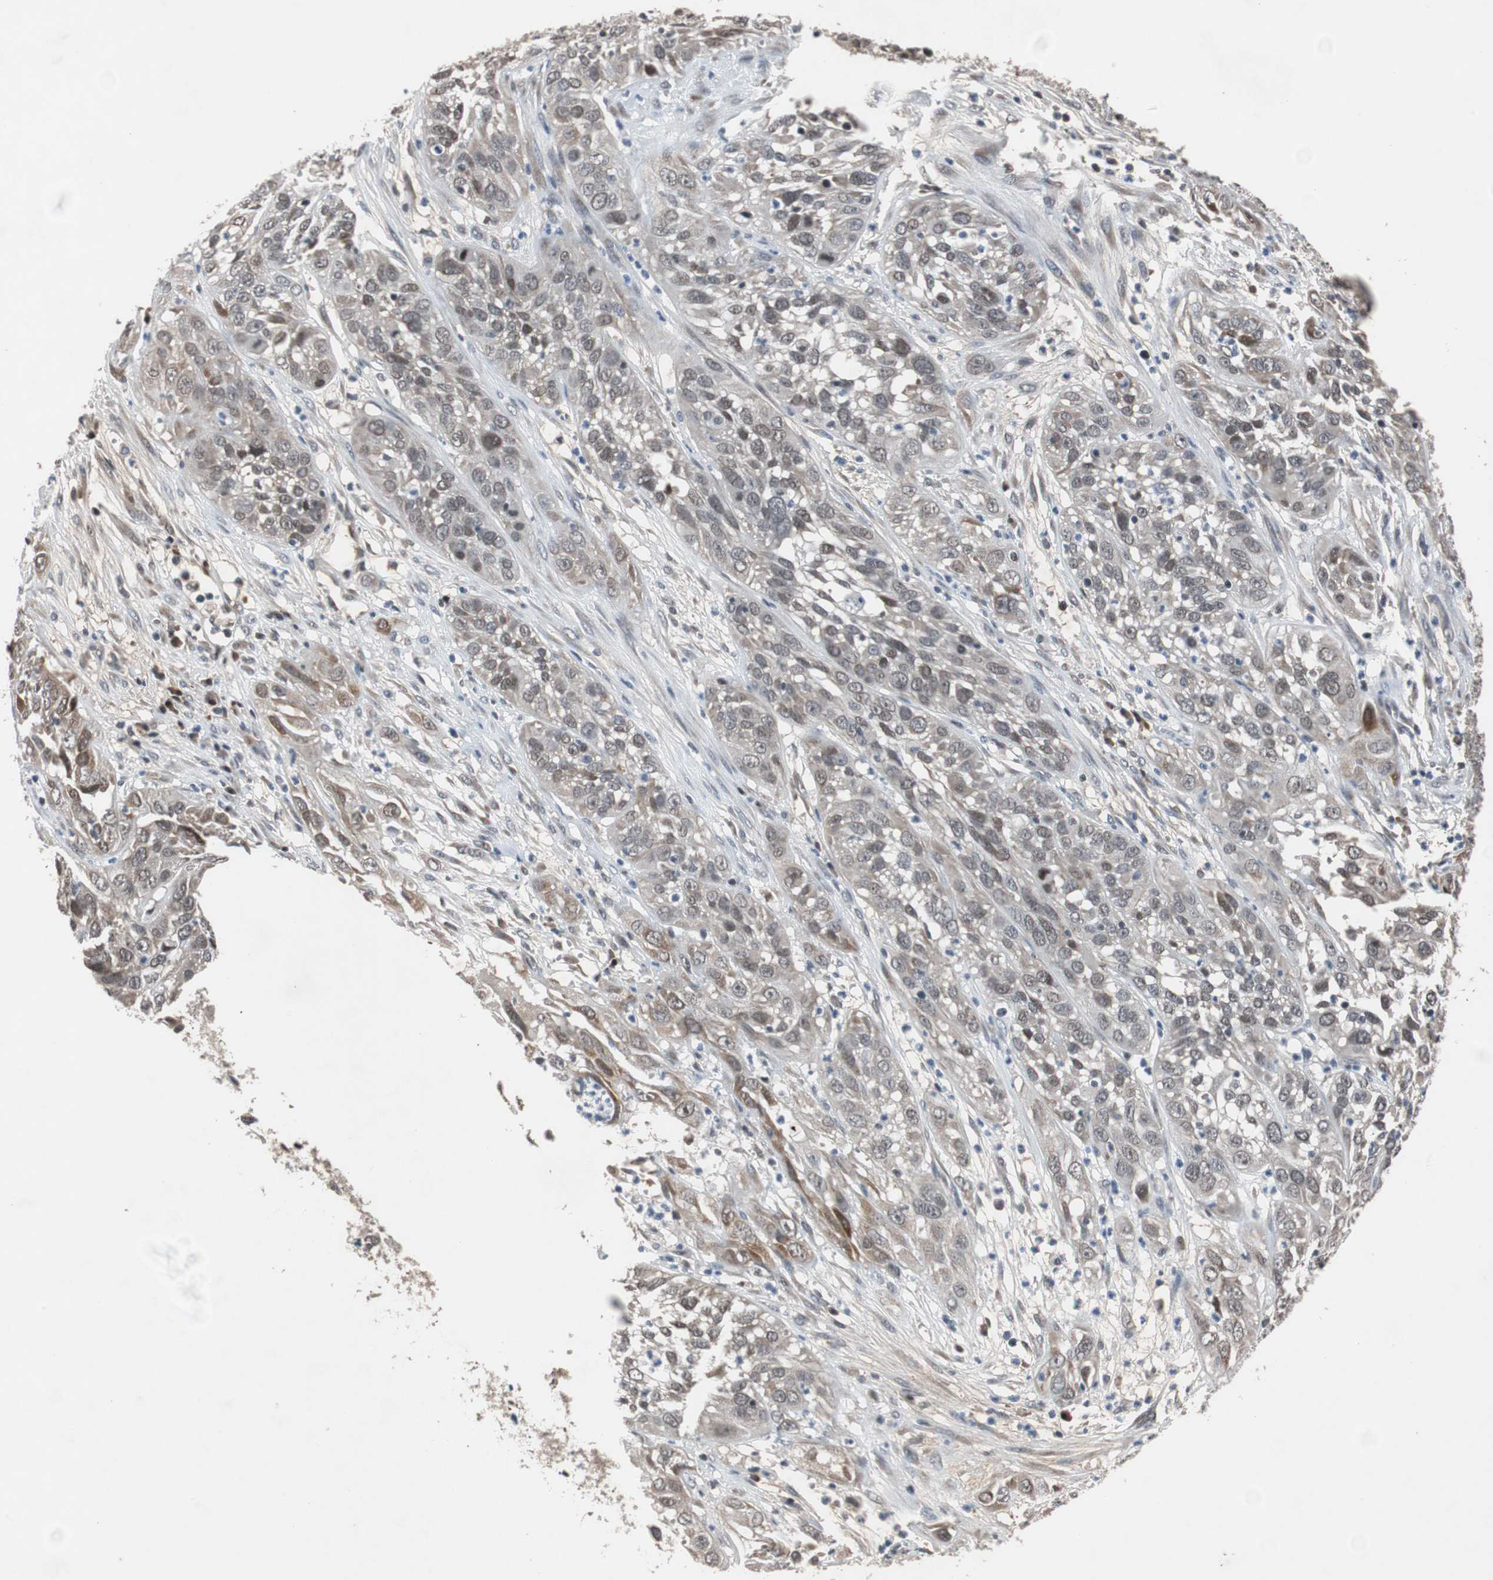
{"staining": {"intensity": "weak", "quantity": "<25%", "location": "cytoplasmic/membranous"}, "tissue": "cervical cancer", "cell_type": "Tumor cells", "image_type": "cancer", "snomed": [{"axis": "morphology", "description": "Squamous cell carcinoma, NOS"}, {"axis": "topography", "description": "Cervix"}], "caption": "Cervical cancer (squamous cell carcinoma) stained for a protein using immunohistochemistry (IHC) shows no positivity tumor cells.", "gene": "TP63", "patient": {"sex": "female", "age": 32}}